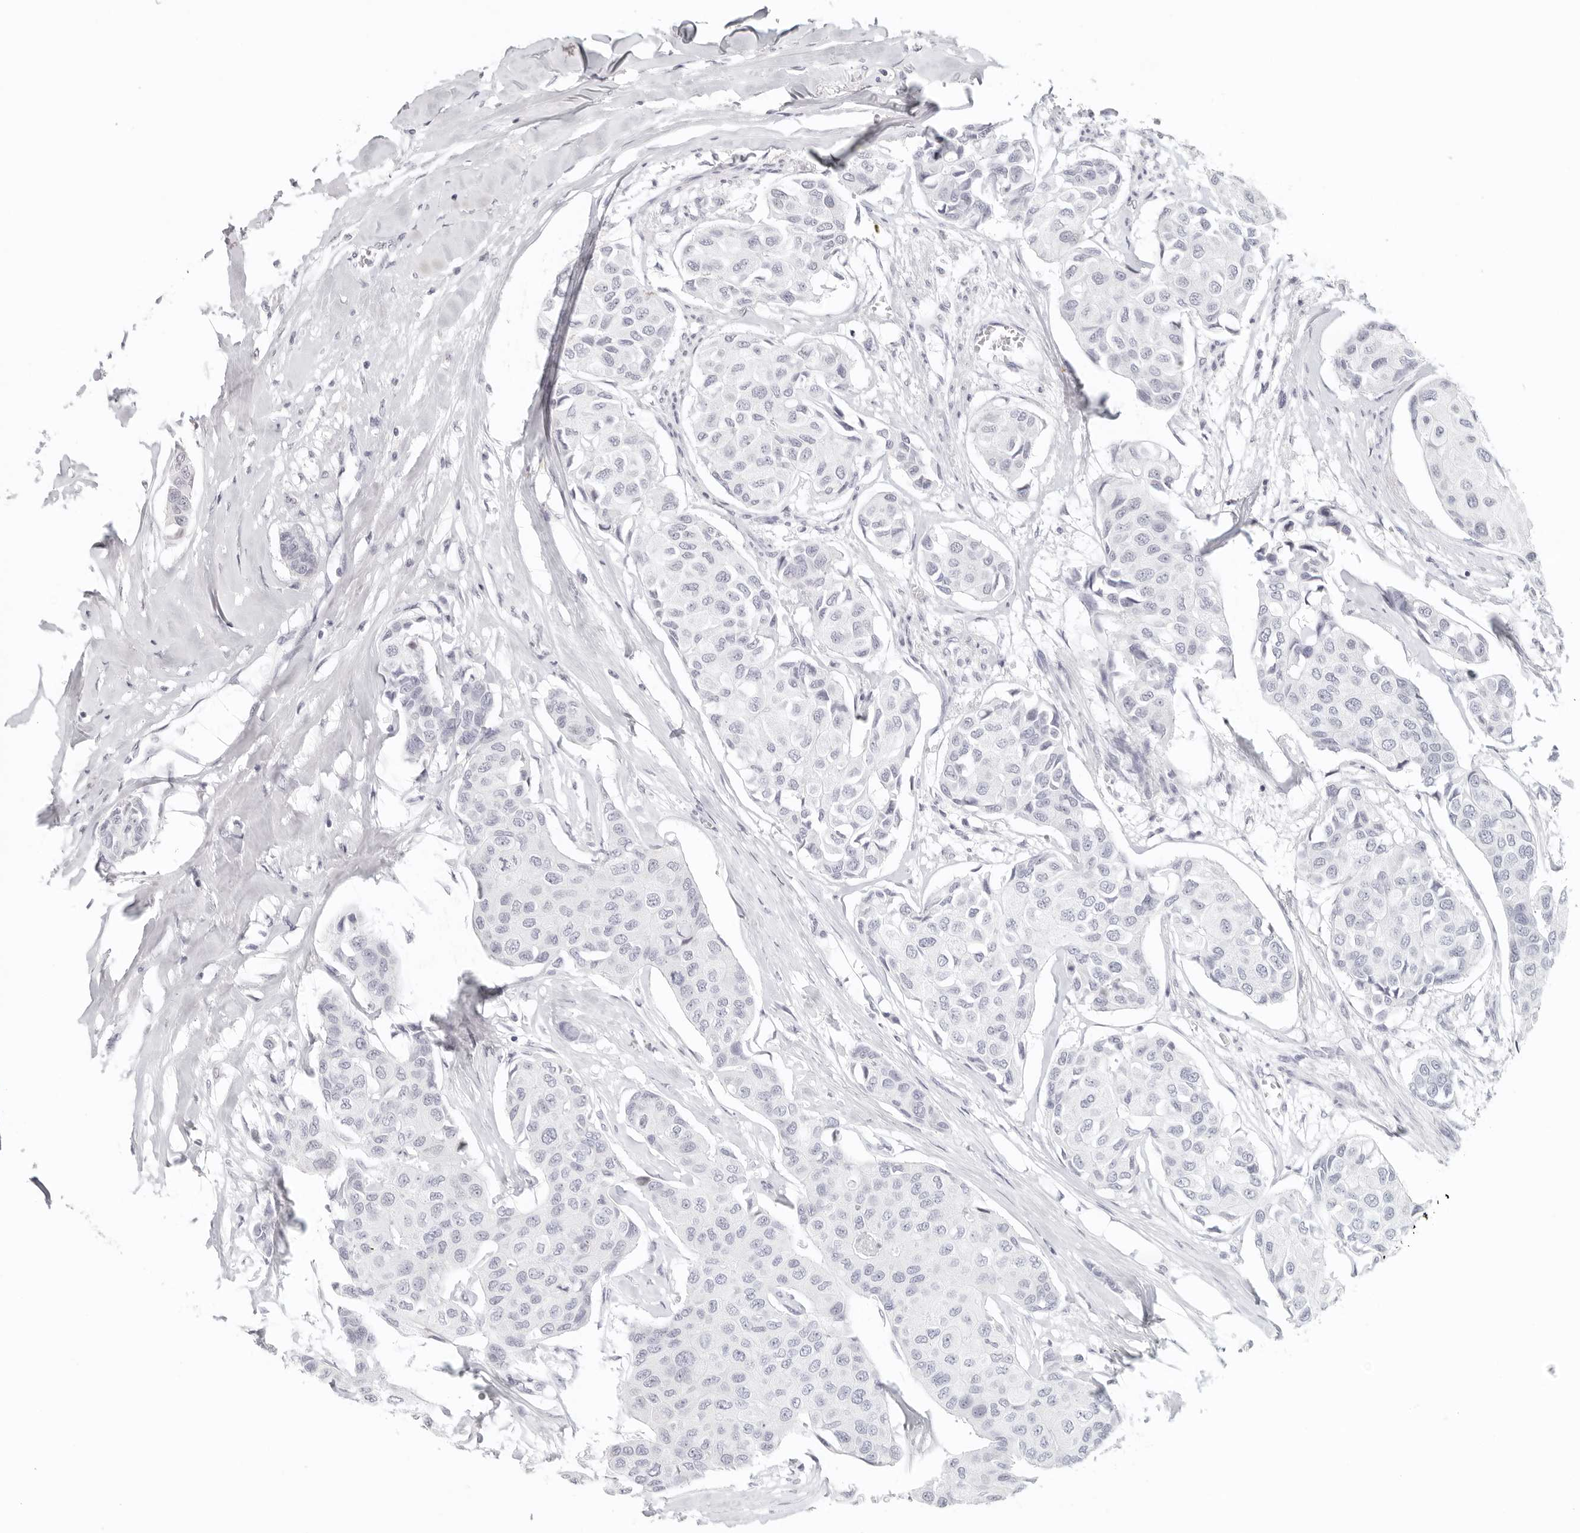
{"staining": {"intensity": "negative", "quantity": "none", "location": "none"}, "tissue": "breast cancer", "cell_type": "Tumor cells", "image_type": "cancer", "snomed": [{"axis": "morphology", "description": "Duct carcinoma"}, {"axis": "topography", "description": "Breast"}], "caption": "Image shows no protein expression in tumor cells of breast cancer (intraductal carcinoma) tissue.", "gene": "GPBP1L1", "patient": {"sex": "female", "age": 80}}